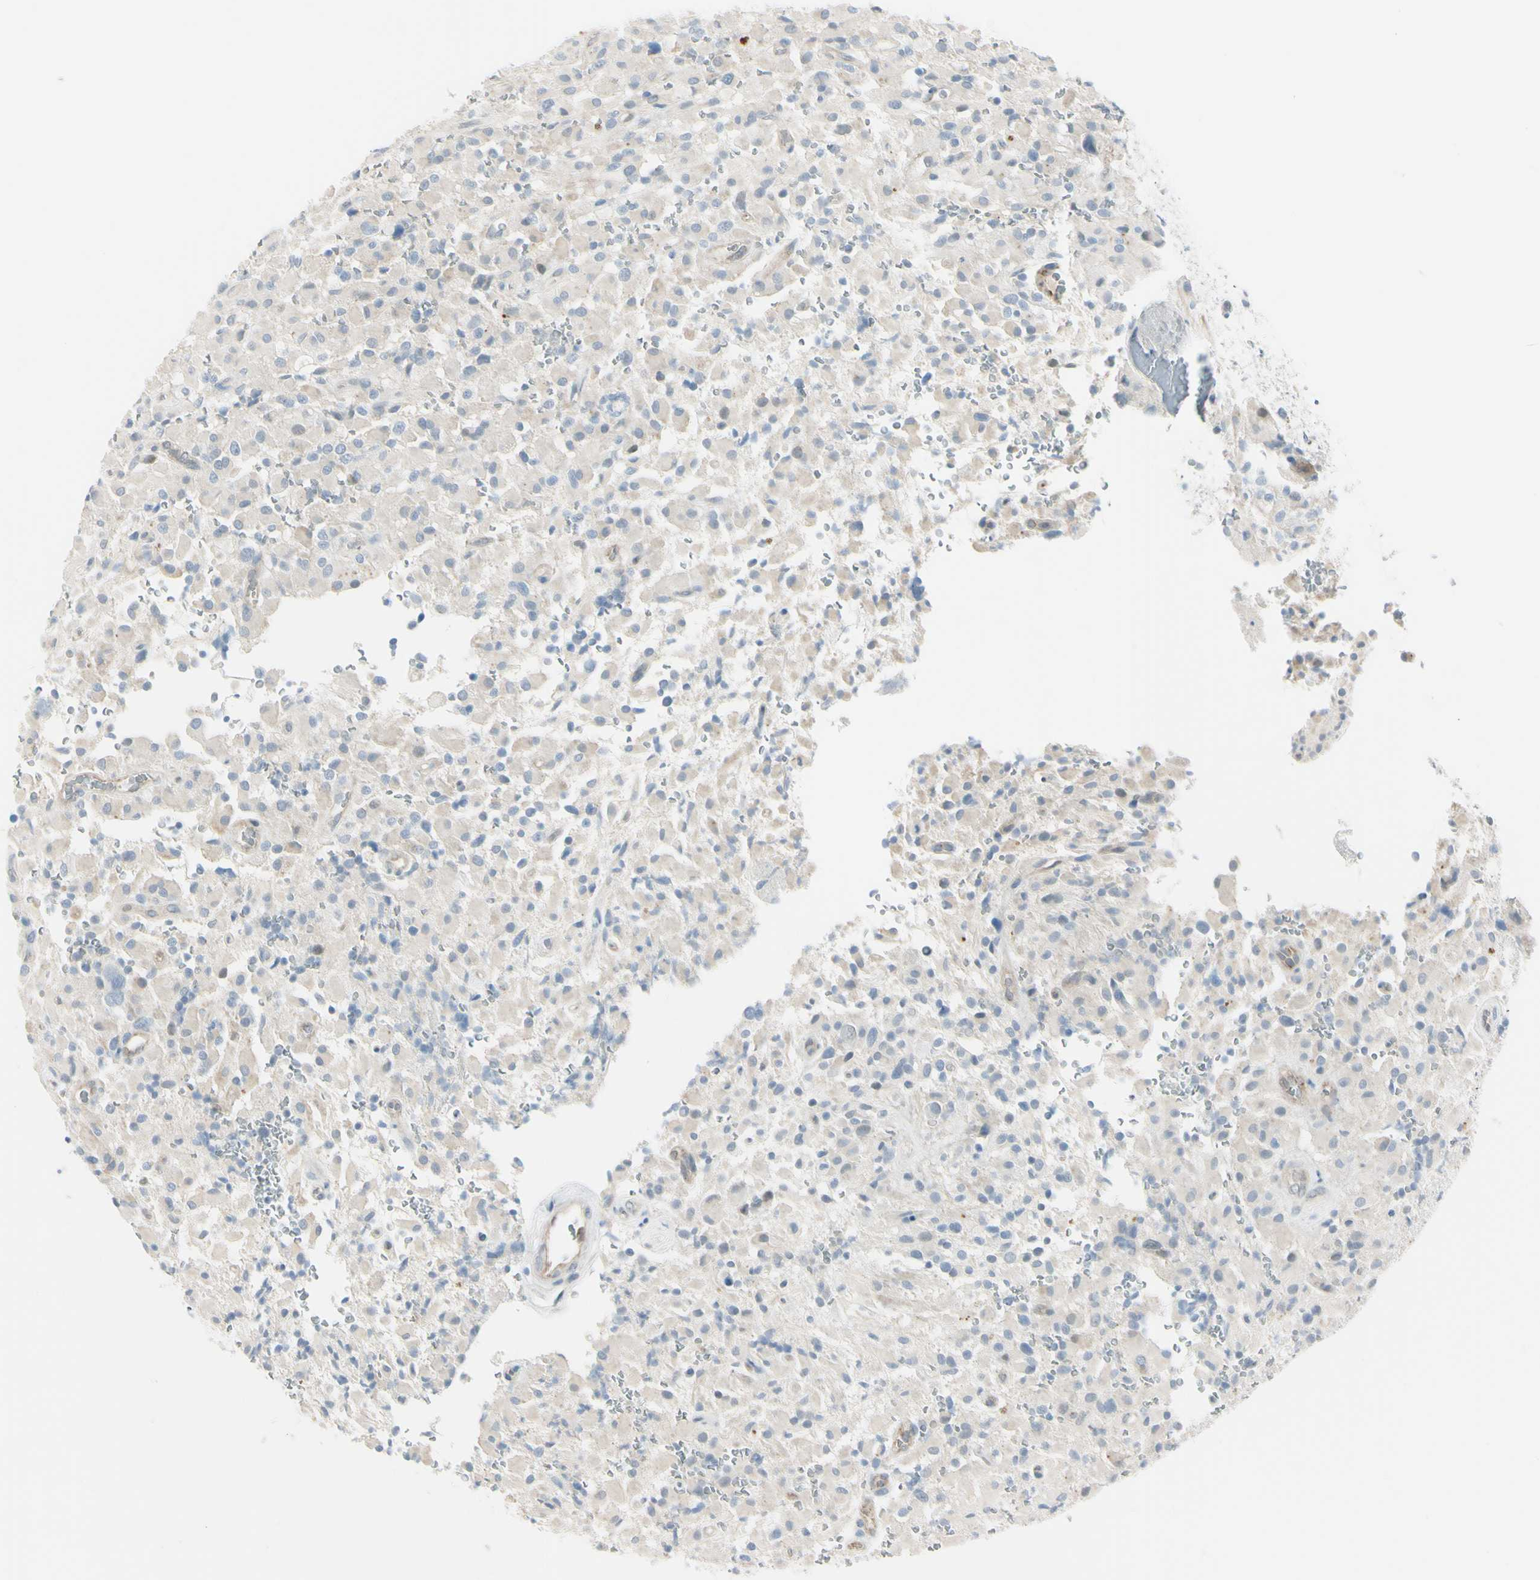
{"staining": {"intensity": "weak", "quantity": "25%-75%", "location": "cytoplasmic/membranous"}, "tissue": "glioma", "cell_type": "Tumor cells", "image_type": "cancer", "snomed": [{"axis": "morphology", "description": "Glioma, malignant, High grade"}, {"axis": "topography", "description": "Brain"}], "caption": "The immunohistochemical stain labels weak cytoplasmic/membranous expression in tumor cells of malignant glioma (high-grade) tissue.", "gene": "ASB9", "patient": {"sex": "male", "age": 71}}